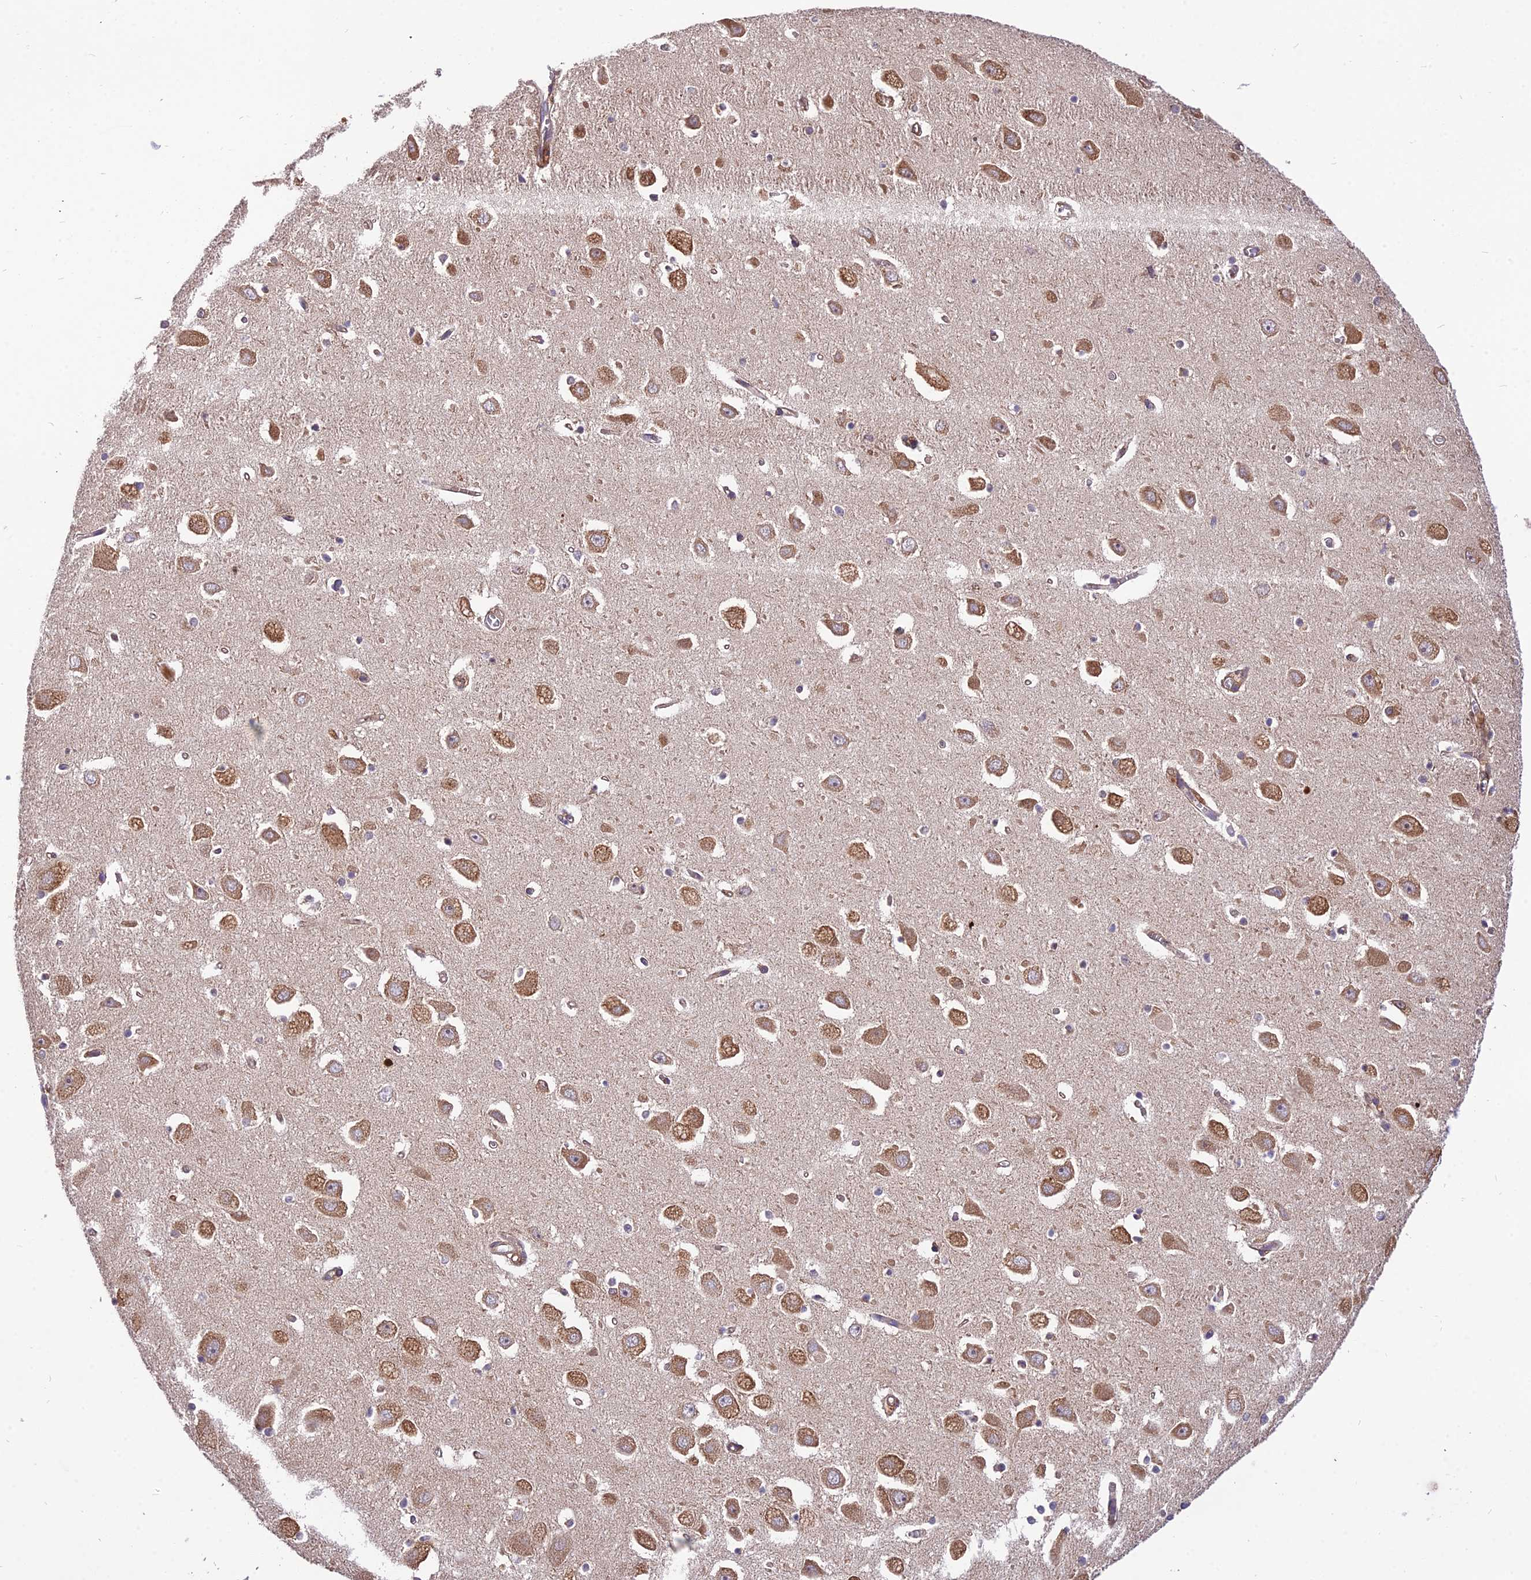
{"staining": {"intensity": "moderate", "quantity": "<25%", "location": "cytoplasmic/membranous"}, "tissue": "hippocampus", "cell_type": "Glial cells", "image_type": "normal", "snomed": [{"axis": "morphology", "description": "Normal tissue, NOS"}, {"axis": "topography", "description": "Hippocampus"}], "caption": "A brown stain highlights moderate cytoplasmic/membranous staining of a protein in glial cells of benign hippocampus. The protein of interest is shown in brown color, while the nuclei are stained blue.", "gene": "ROCK1", "patient": {"sex": "female", "age": 64}}